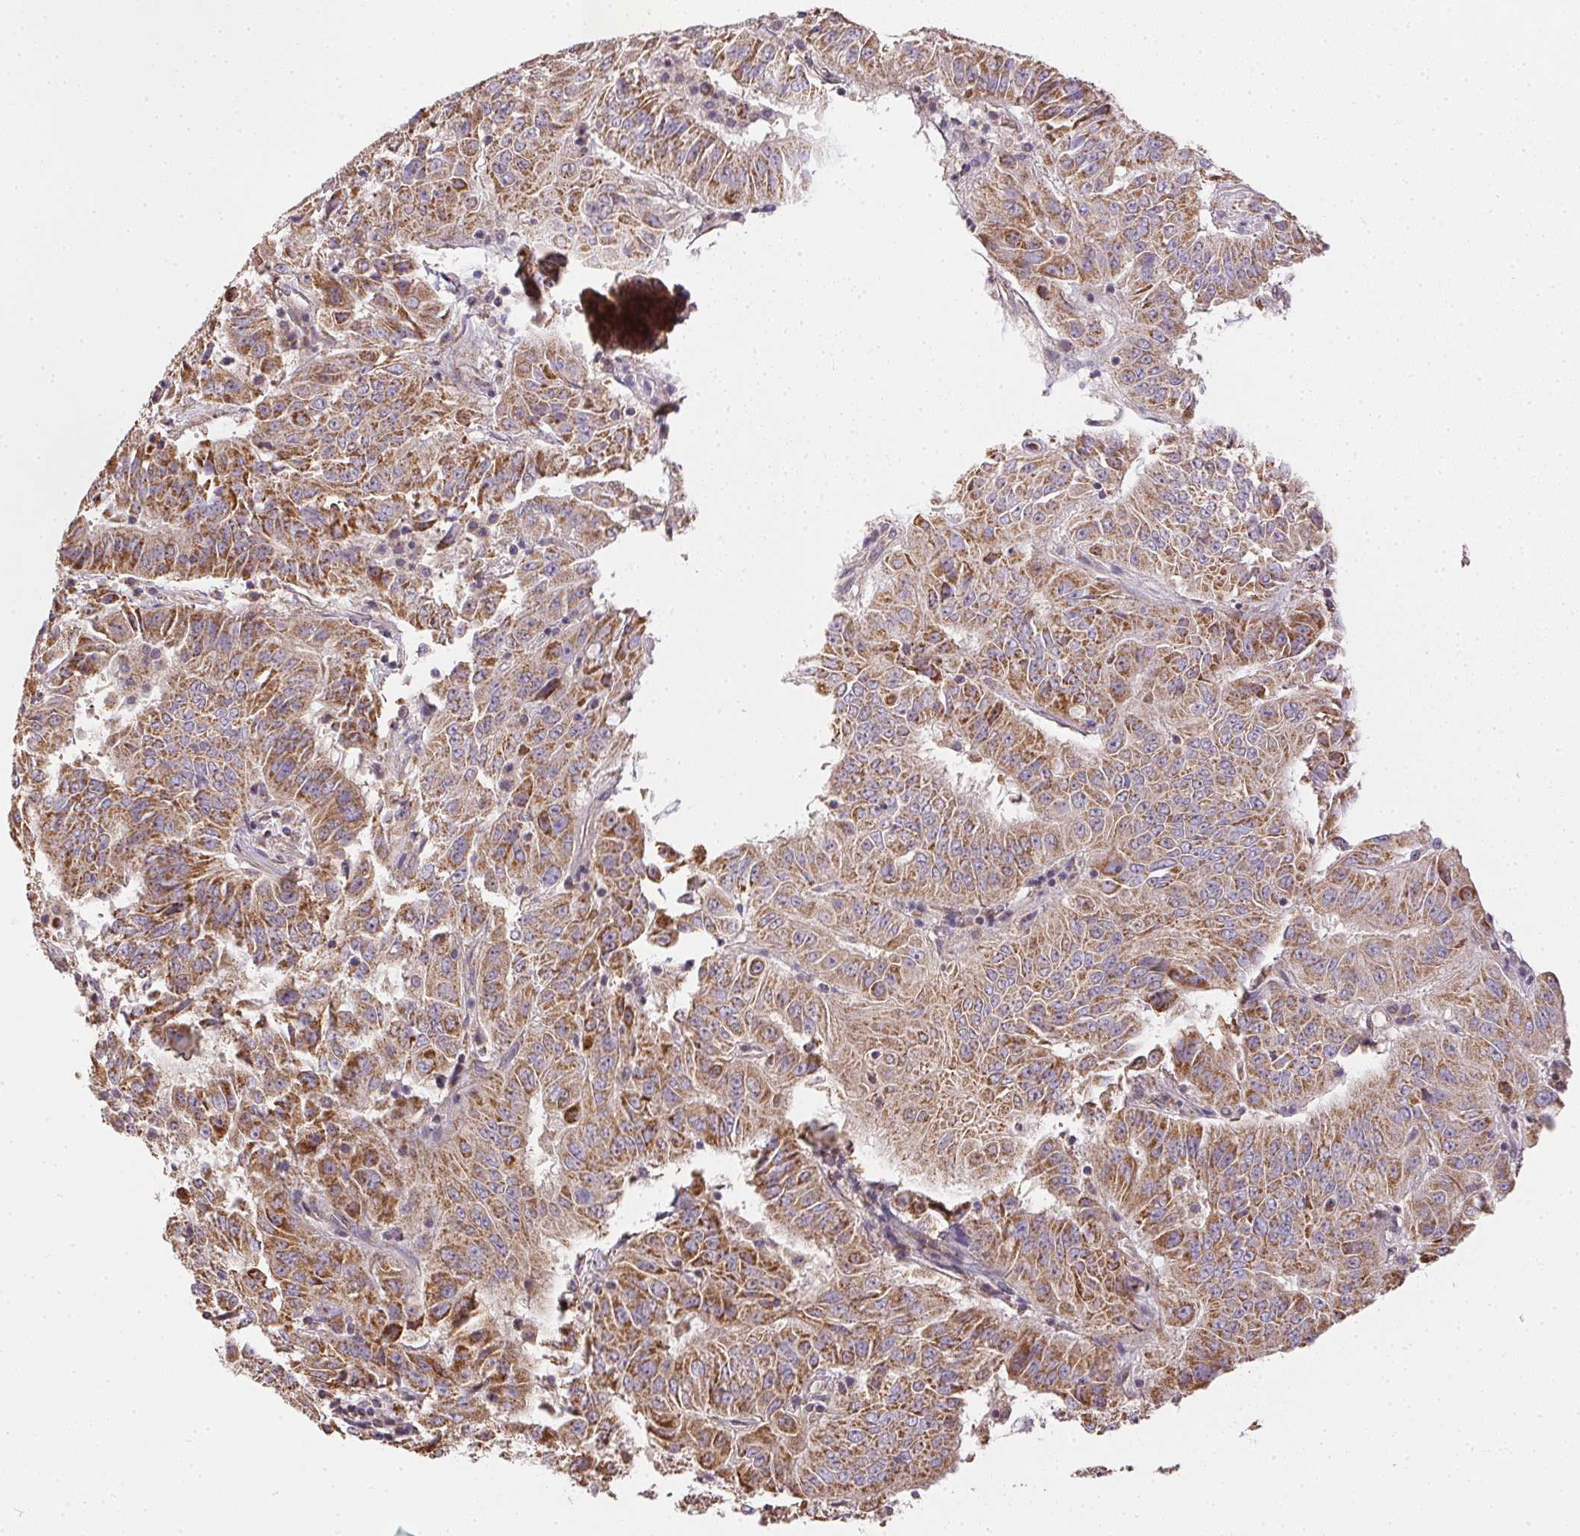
{"staining": {"intensity": "moderate", "quantity": ">75%", "location": "cytoplasmic/membranous"}, "tissue": "pancreatic cancer", "cell_type": "Tumor cells", "image_type": "cancer", "snomed": [{"axis": "morphology", "description": "Adenocarcinoma, NOS"}, {"axis": "topography", "description": "Pancreas"}], "caption": "Pancreatic adenocarcinoma tissue shows moderate cytoplasmic/membranous staining in approximately >75% of tumor cells (Brightfield microscopy of DAB IHC at high magnification).", "gene": "REV3L", "patient": {"sex": "male", "age": 63}}